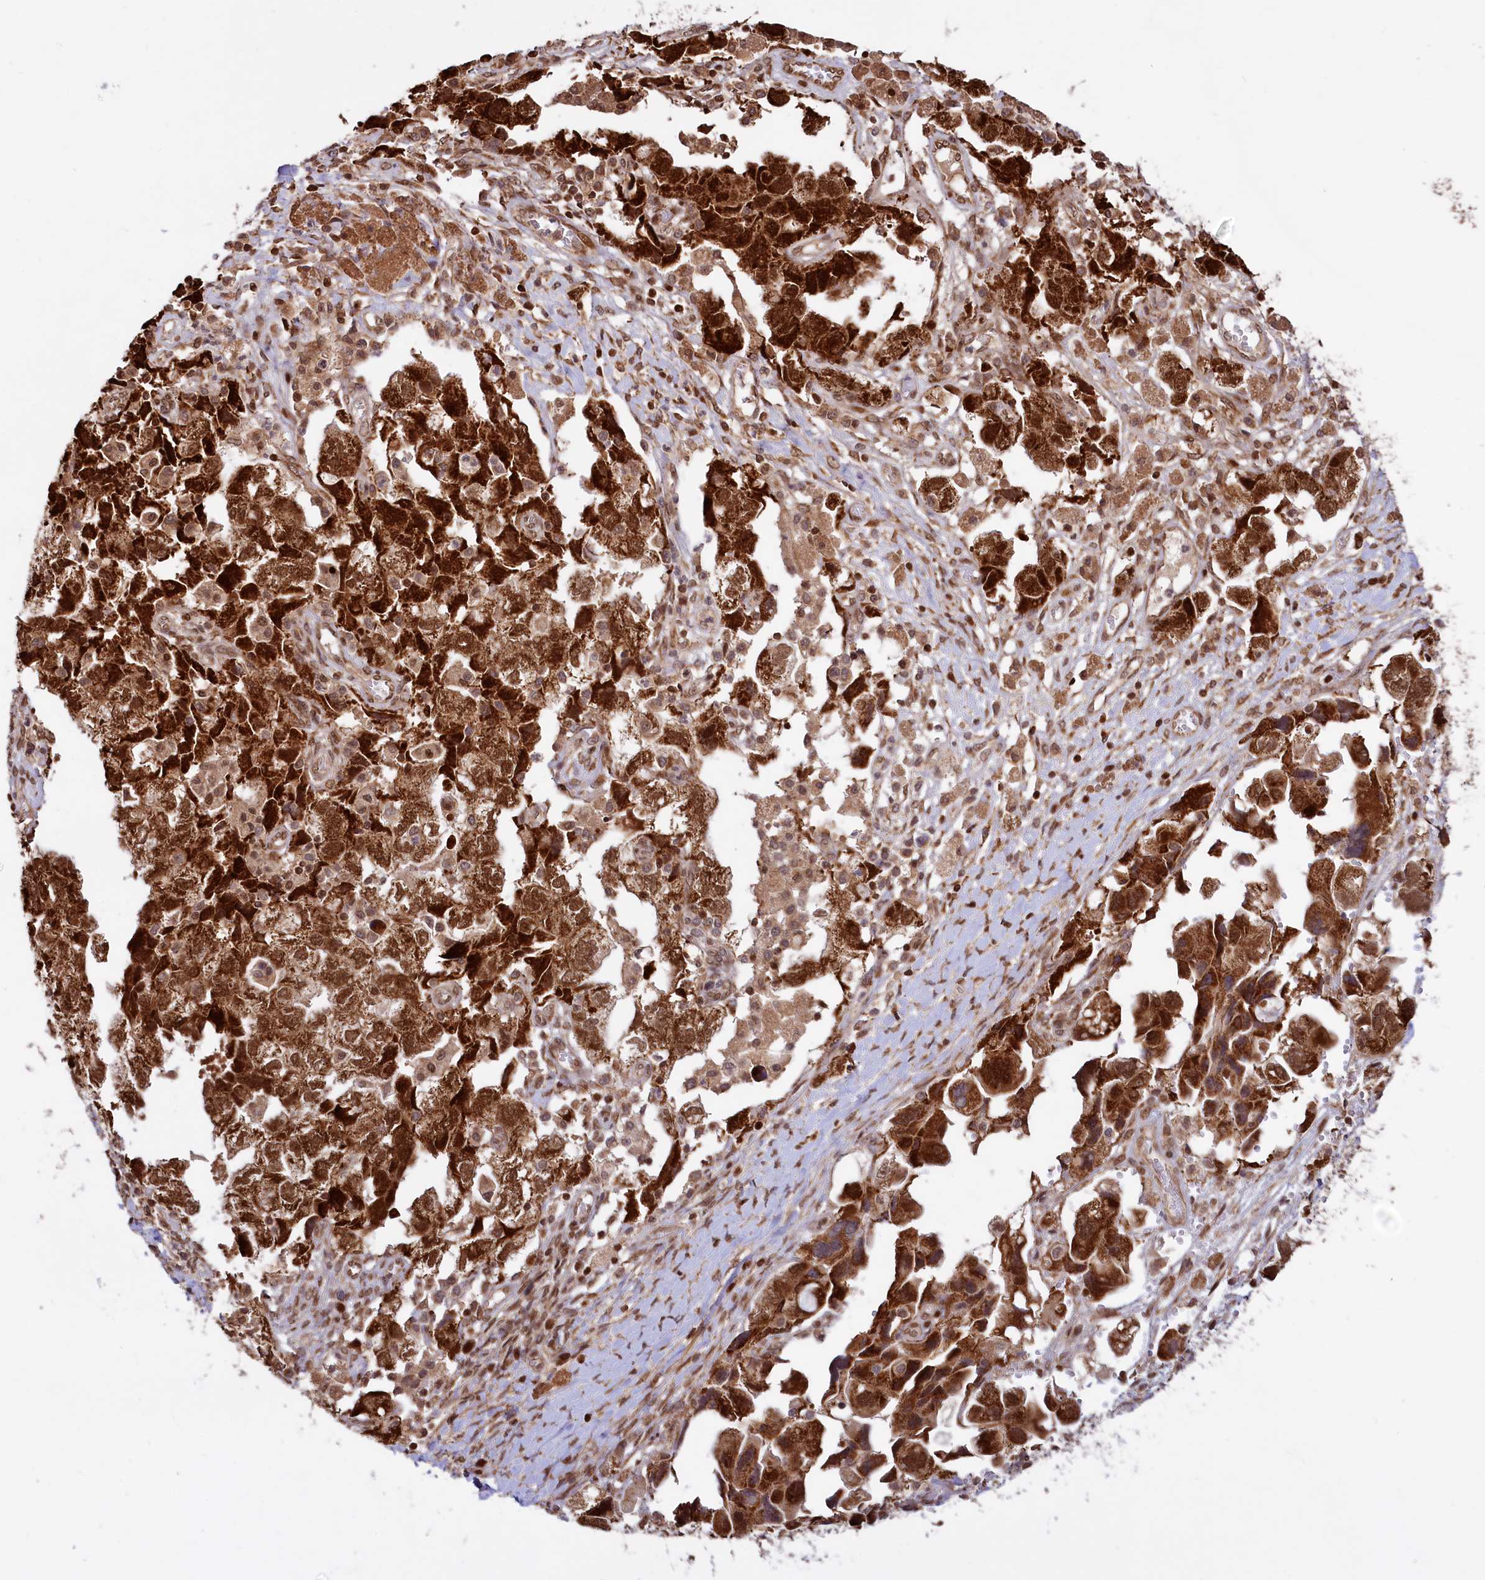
{"staining": {"intensity": "strong", "quantity": ">75%", "location": "cytoplasmic/membranous,nuclear"}, "tissue": "ovarian cancer", "cell_type": "Tumor cells", "image_type": "cancer", "snomed": [{"axis": "morphology", "description": "Carcinoma, NOS"}, {"axis": "morphology", "description": "Cystadenocarcinoma, serous, NOS"}, {"axis": "topography", "description": "Ovary"}], "caption": "Immunohistochemistry of carcinoma (ovarian) shows high levels of strong cytoplasmic/membranous and nuclear positivity in approximately >75% of tumor cells.", "gene": "PHC3", "patient": {"sex": "female", "age": 69}}